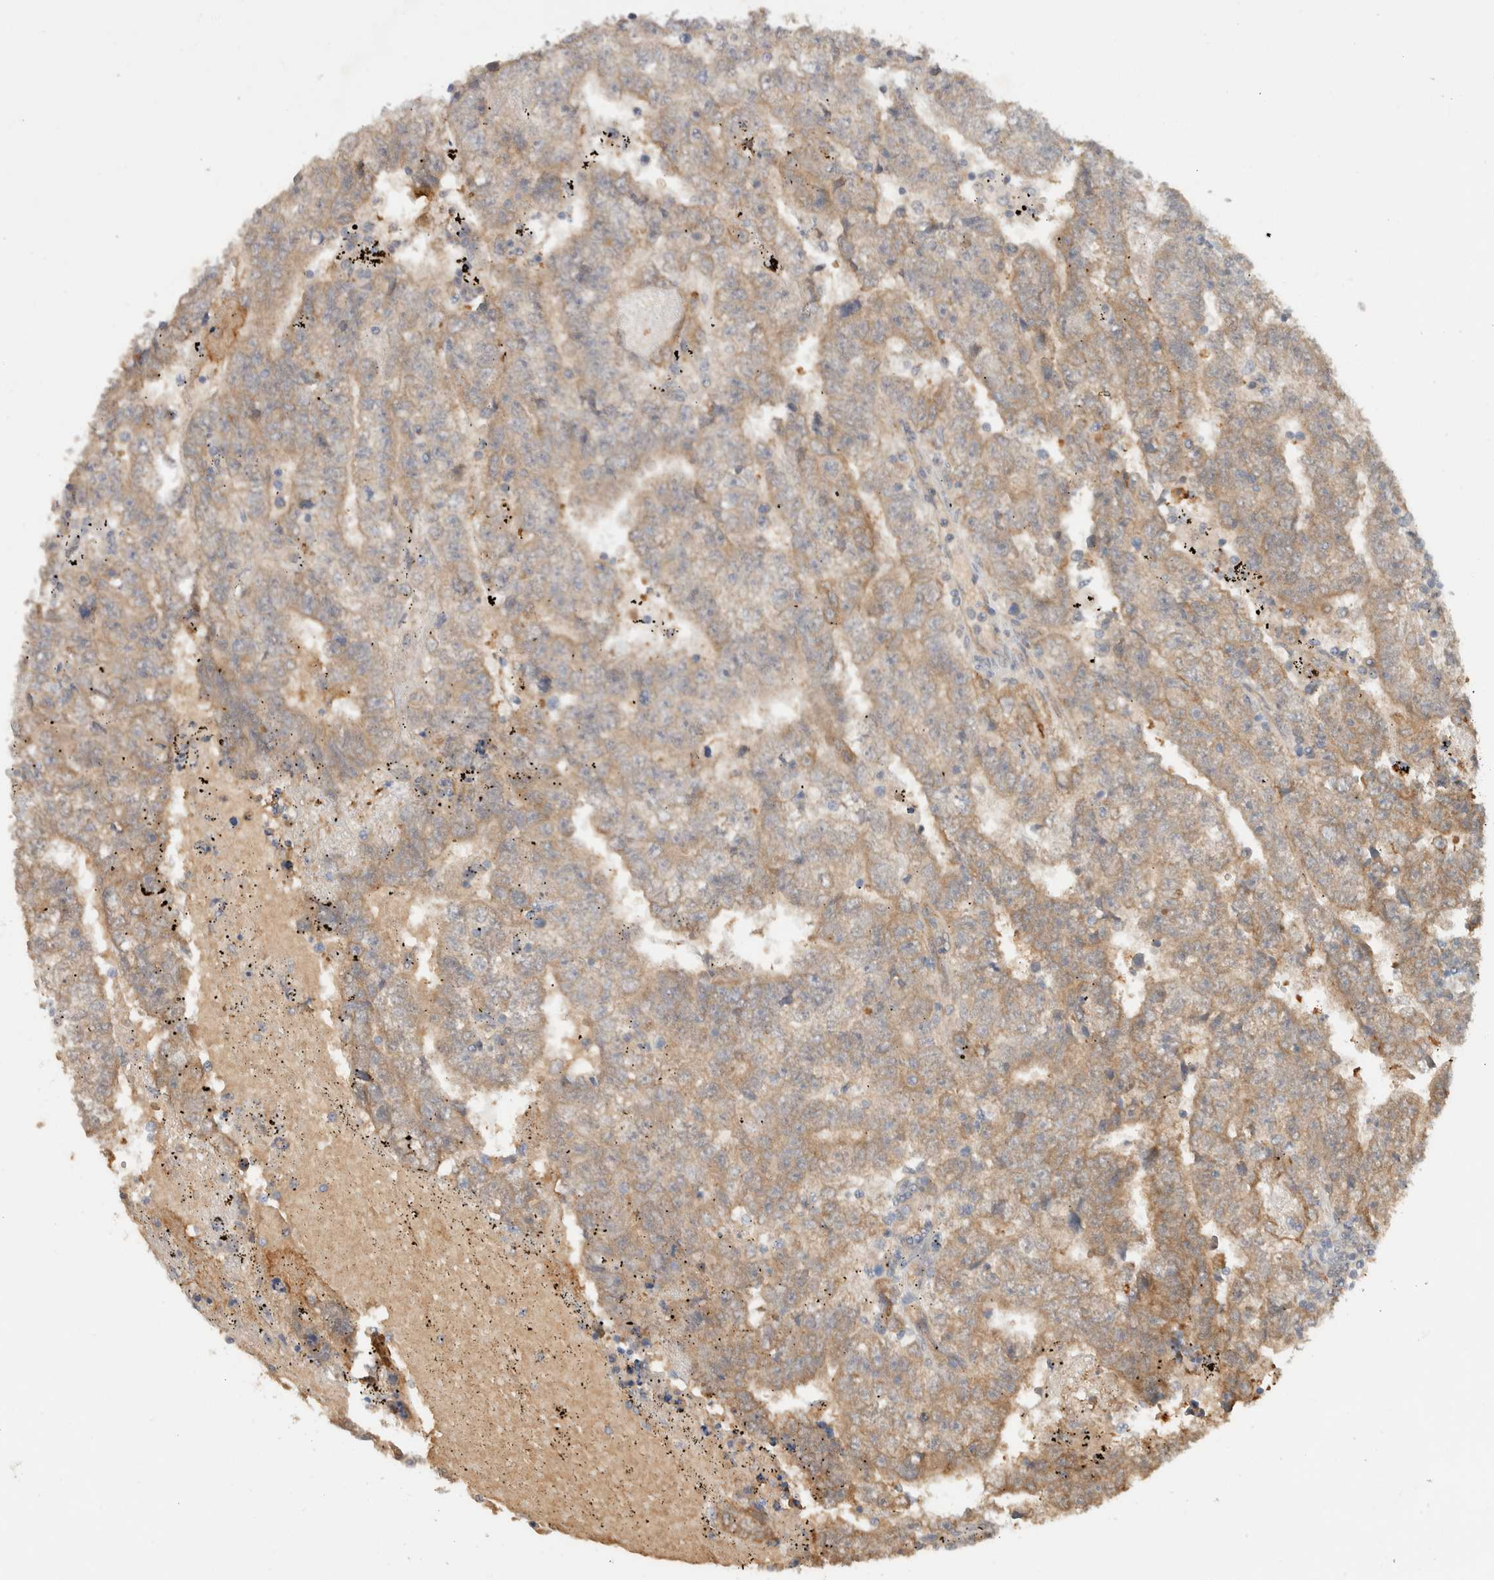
{"staining": {"intensity": "moderate", "quantity": ">75%", "location": "cytoplasmic/membranous"}, "tissue": "testis cancer", "cell_type": "Tumor cells", "image_type": "cancer", "snomed": [{"axis": "morphology", "description": "Carcinoma, Embryonal, NOS"}, {"axis": "topography", "description": "Testis"}], "caption": "Immunohistochemistry image of neoplastic tissue: embryonal carcinoma (testis) stained using immunohistochemistry (IHC) displays medium levels of moderate protein expression localized specifically in the cytoplasmic/membranous of tumor cells, appearing as a cytoplasmic/membranous brown color.", "gene": "CA13", "patient": {"sex": "male", "age": 25}}